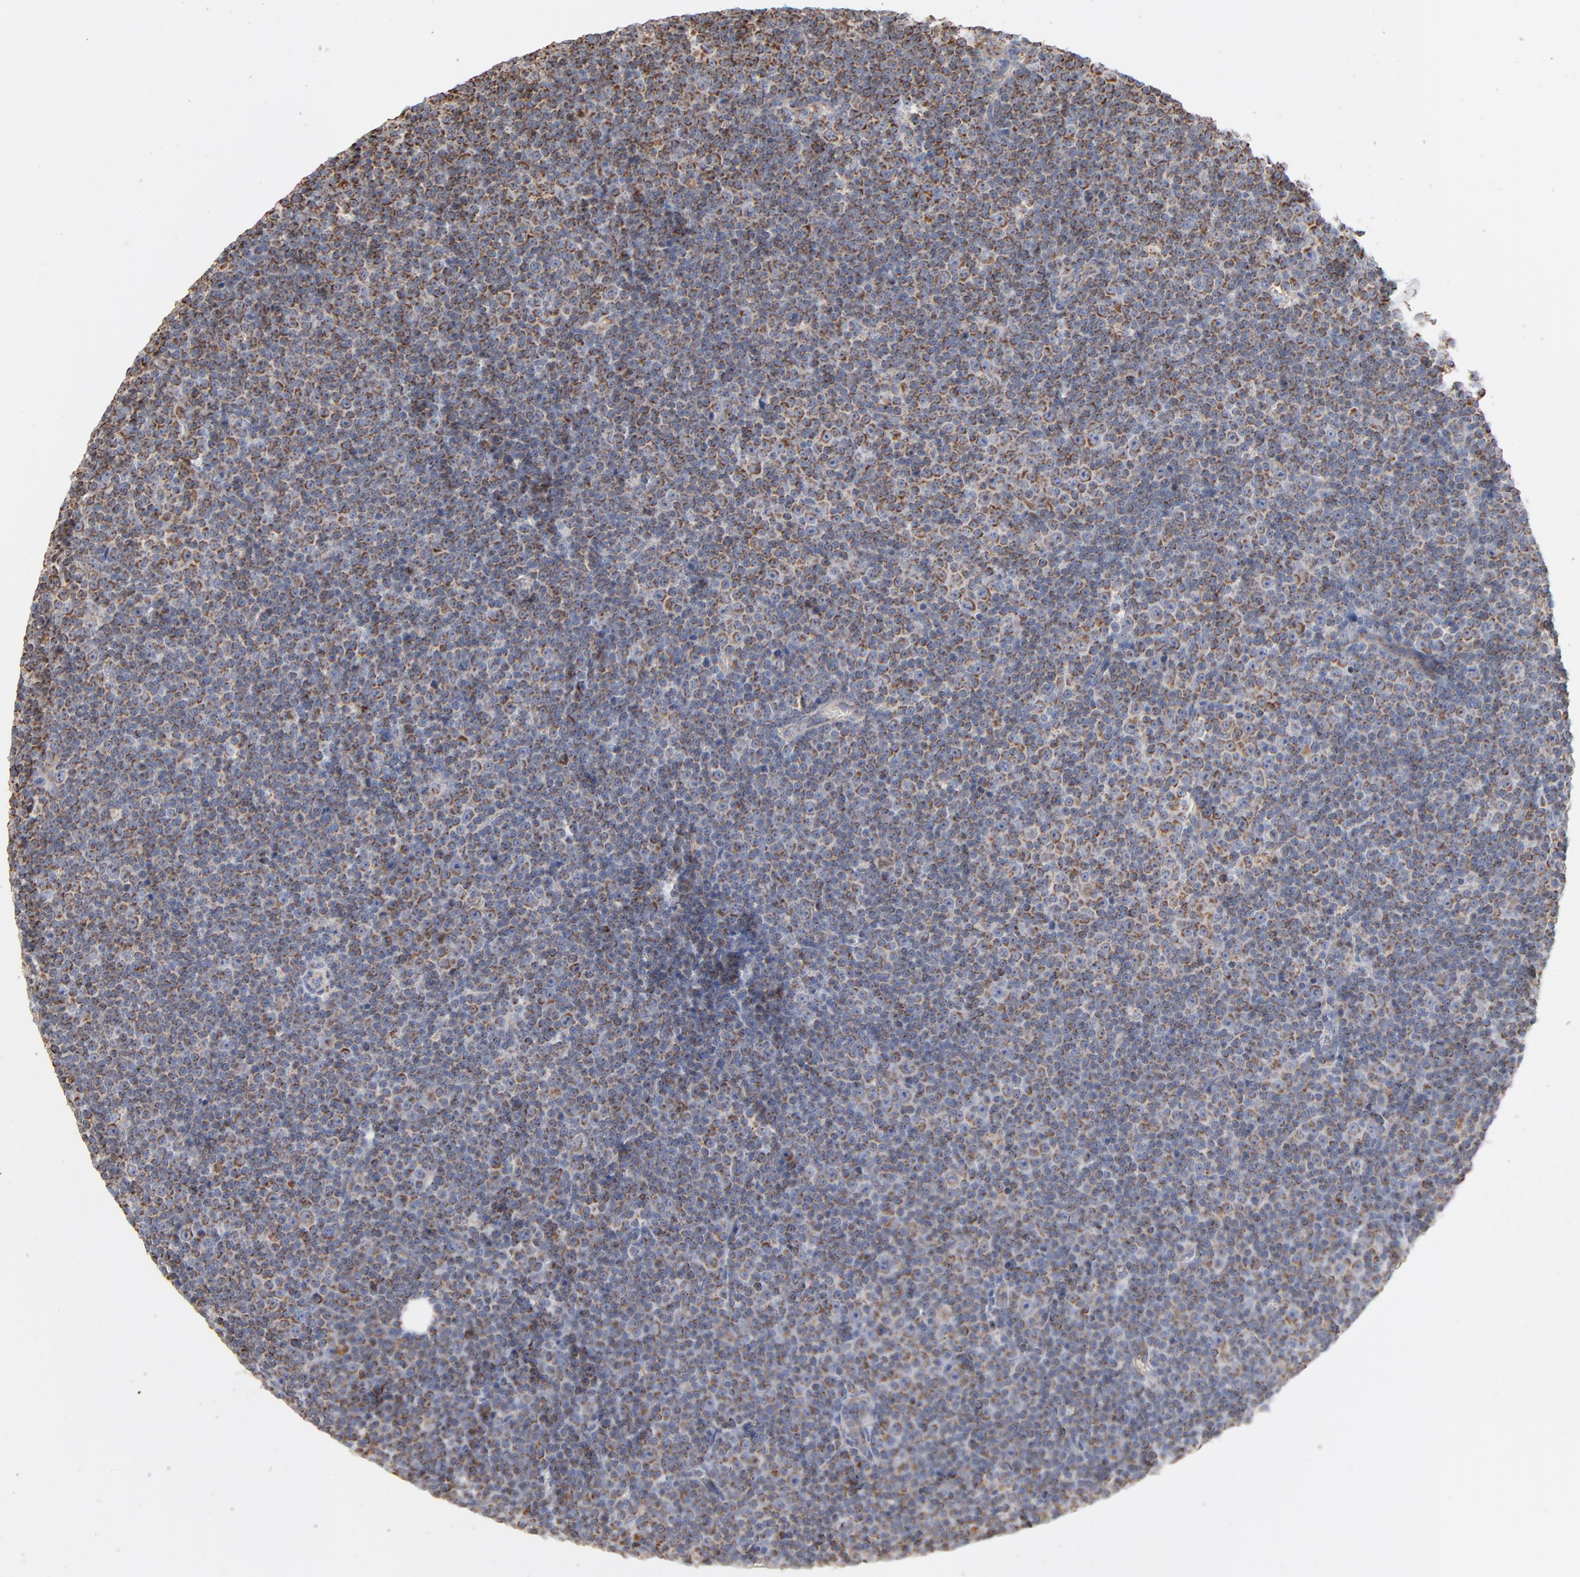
{"staining": {"intensity": "strong", "quantity": "25%-75%", "location": "cytoplasmic/membranous"}, "tissue": "lymphoma", "cell_type": "Tumor cells", "image_type": "cancer", "snomed": [{"axis": "morphology", "description": "Malignant lymphoma, non-Hodgkin's type, Low grade"}, {"axis": "topography", "description": "Lymph node"}], "caption": "Protein staining of lymphoma tissue shows strong cytoplasmic/membranous positivity in about 25%-75% of tumor cells.", "gene": "UQCRC1", "patient": {"sex": "female", "age": 67}}